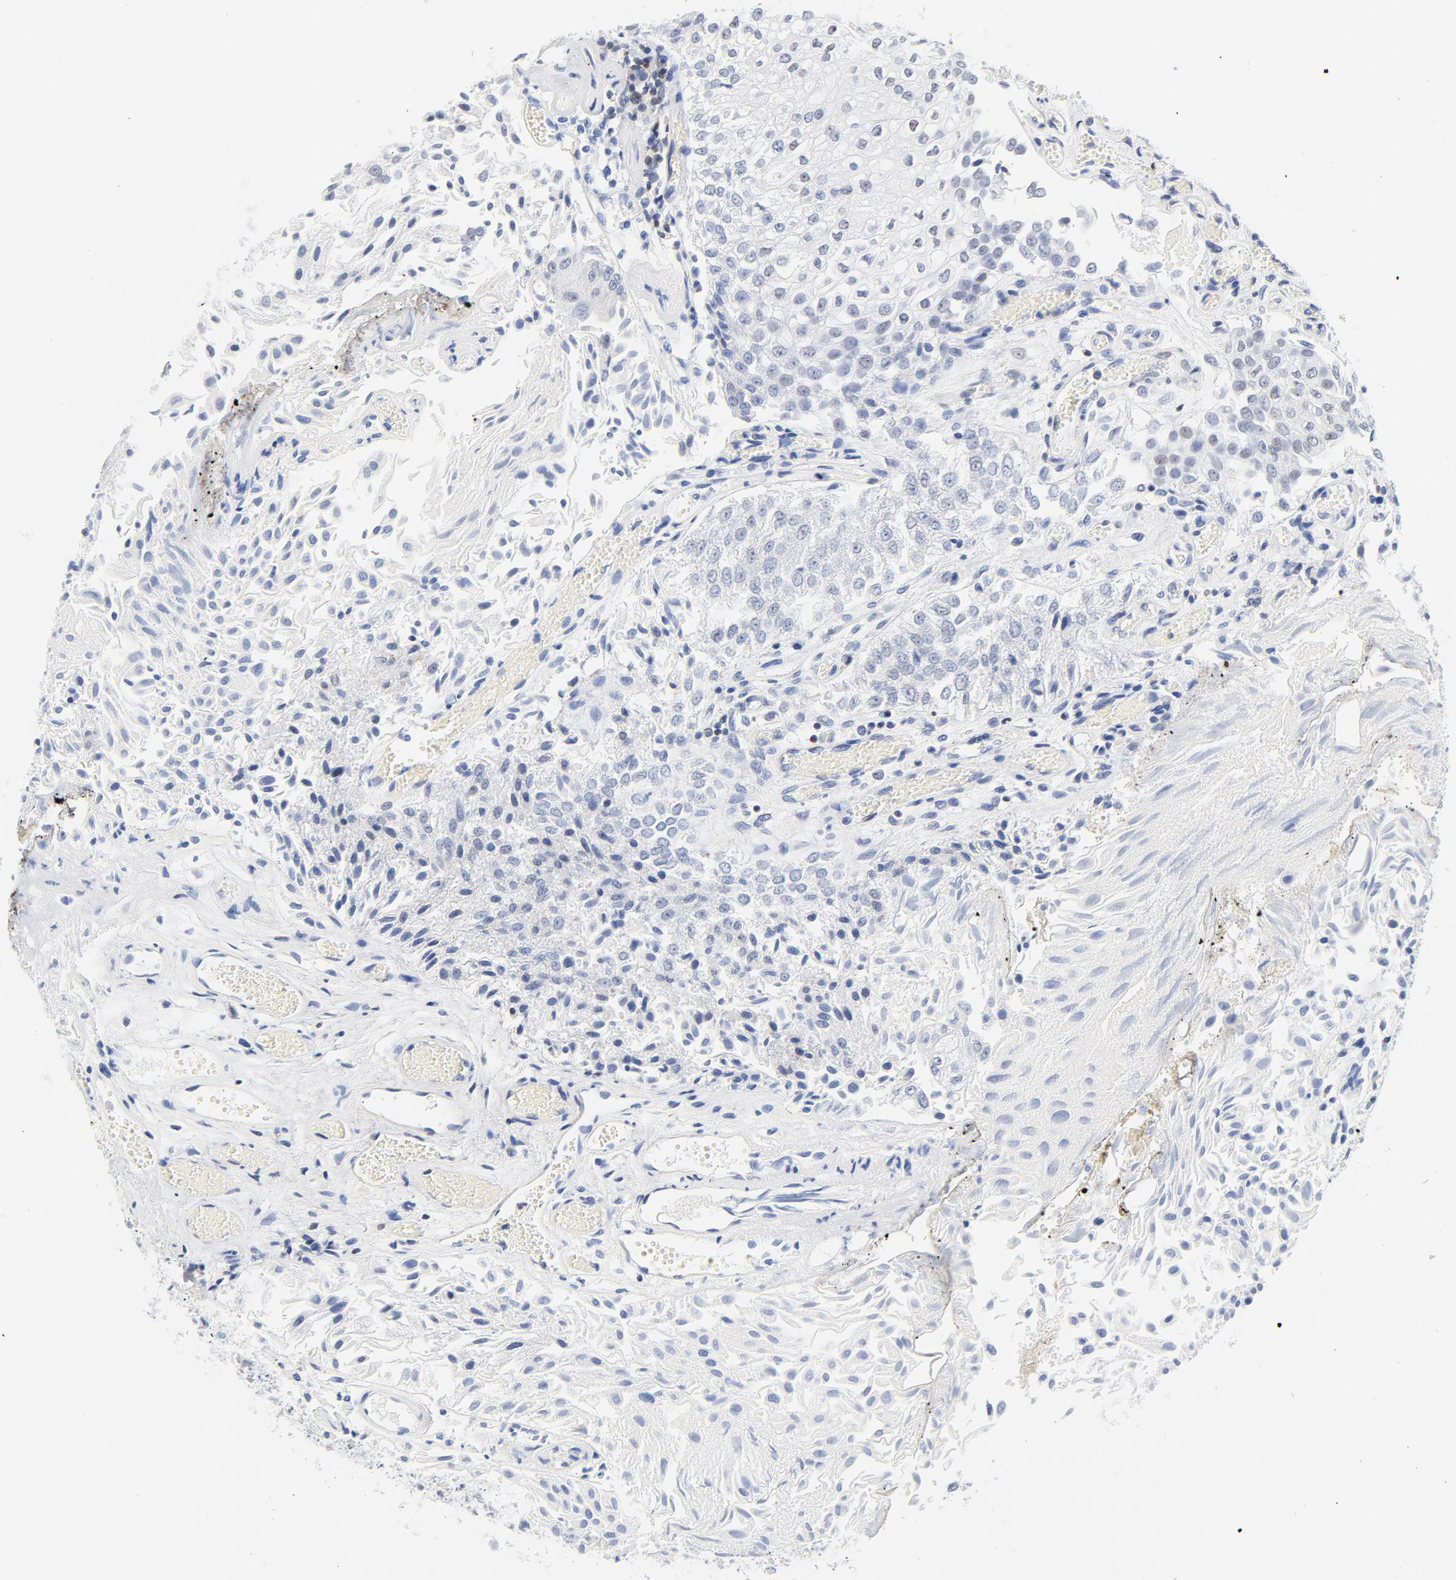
{"staining": {"intensity": "negative", "quantity": "none", "location": "none"}, "tissue": "urothelial cancer", "cell_type": "Tumor cells", "image_type": "cancer", "snomed": [{"axis": "morphology", "description": "Urothelial carcinoma, Low grade"}, {"axis": "topography", "description": "Urinary bladder"}], "caption": "DAB (3,3'-diaminobenzidine) immunohistochemical staining of urothelial carcinoma (low-grade) displays no significant staining in tumor cells. (Stains: DAB IHC with hematoxylin counter stain, Microscopy: brightfield microscopy at high magnification).", "gene": "CDKN1B", "patient": {"sex": "male", "age": 86}}